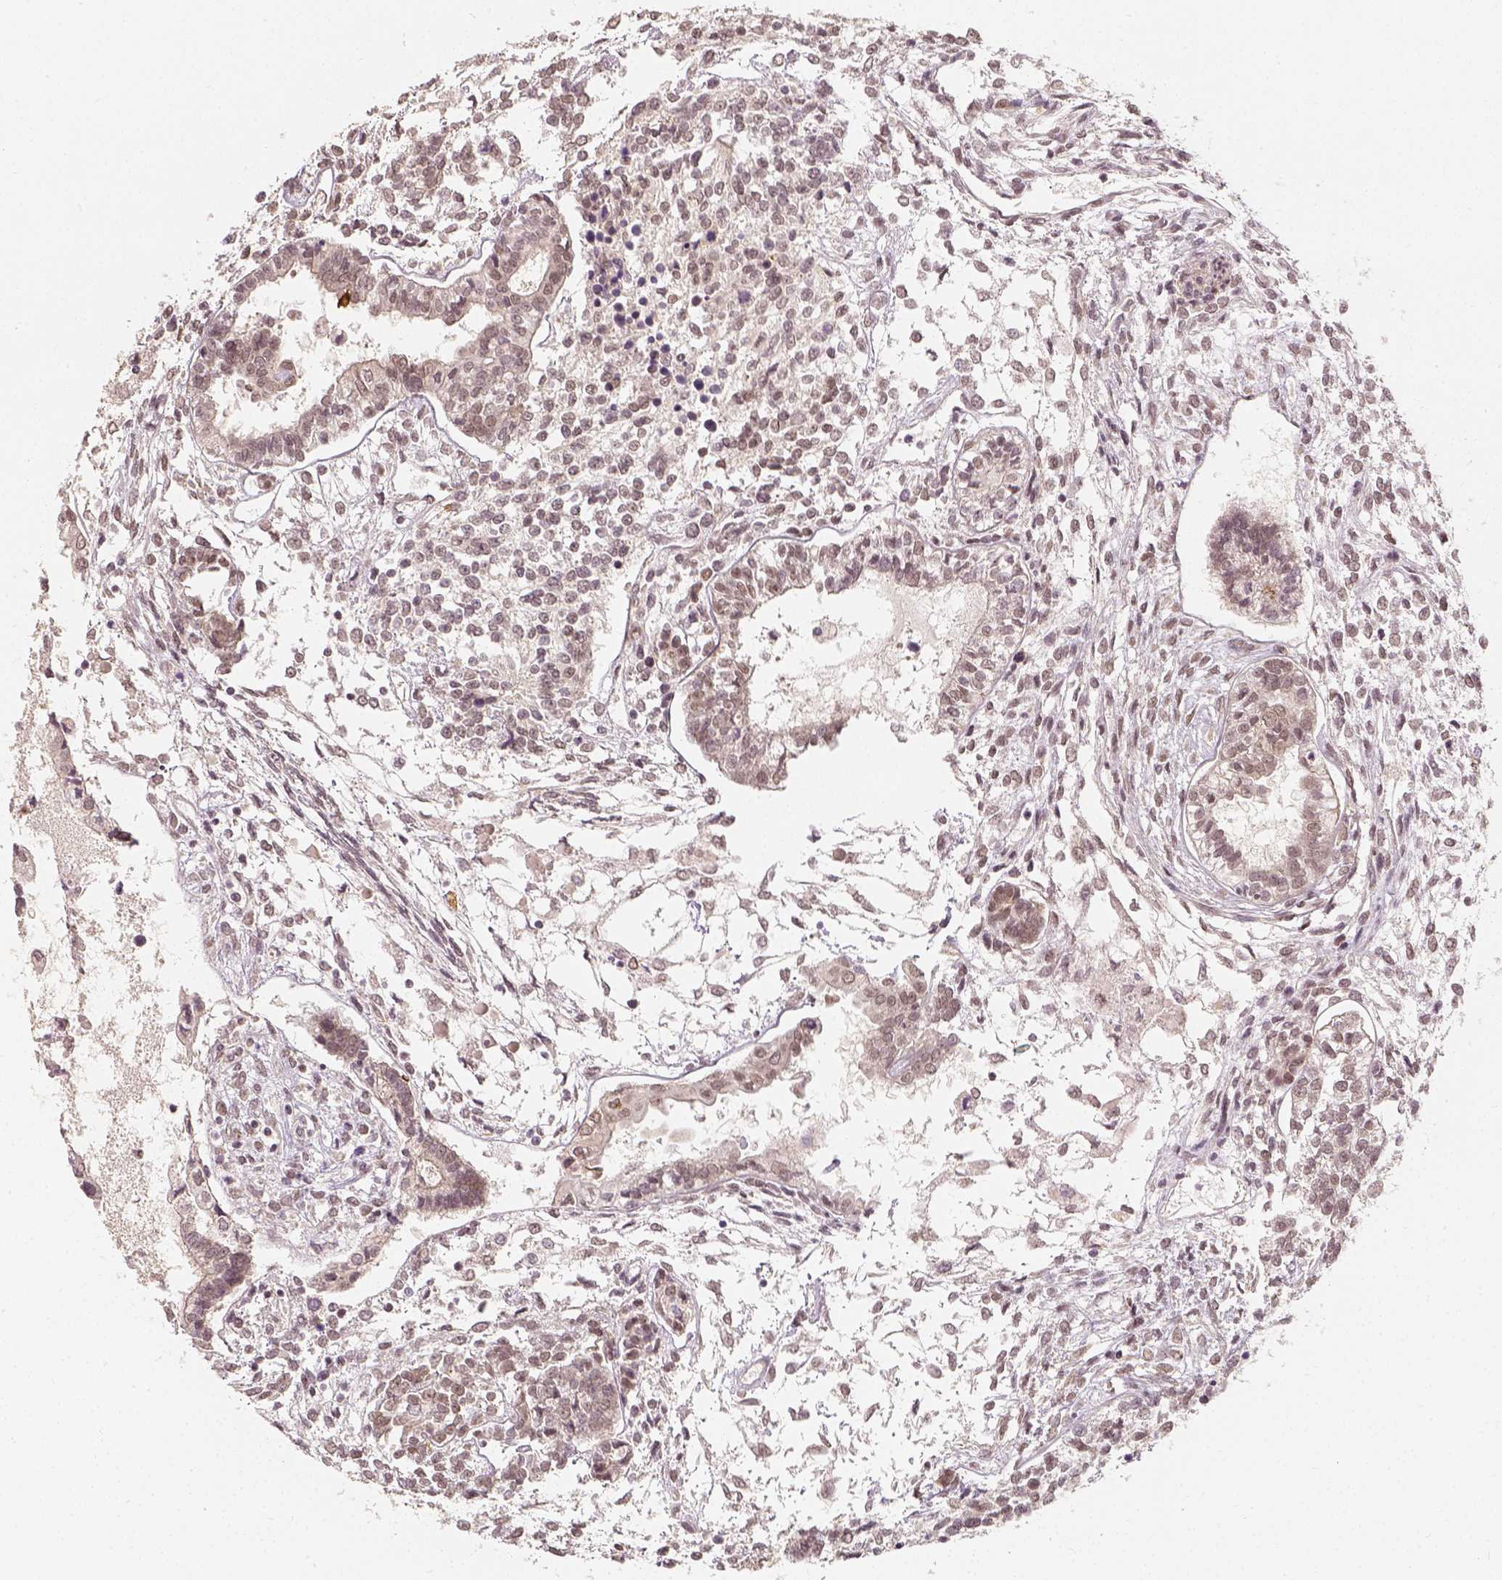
{"staining": {"intensity": "weak", "quantity": "<25%", "location": "nuclear"}, "tissue": "testis cancer", "cell_type": "Tumor cells", "image_type": "cancer", "snomed": [{"axis": "morphology", "description": "Carcinoma, Embryonal, NOS"}, {"axis": "topography", "description": "Testis"}], "caption": "The image displays no staining of tumor cells in testis cancer.", "gene": "ZMAT3", "patient": {"sex": "male", "age": 37}}